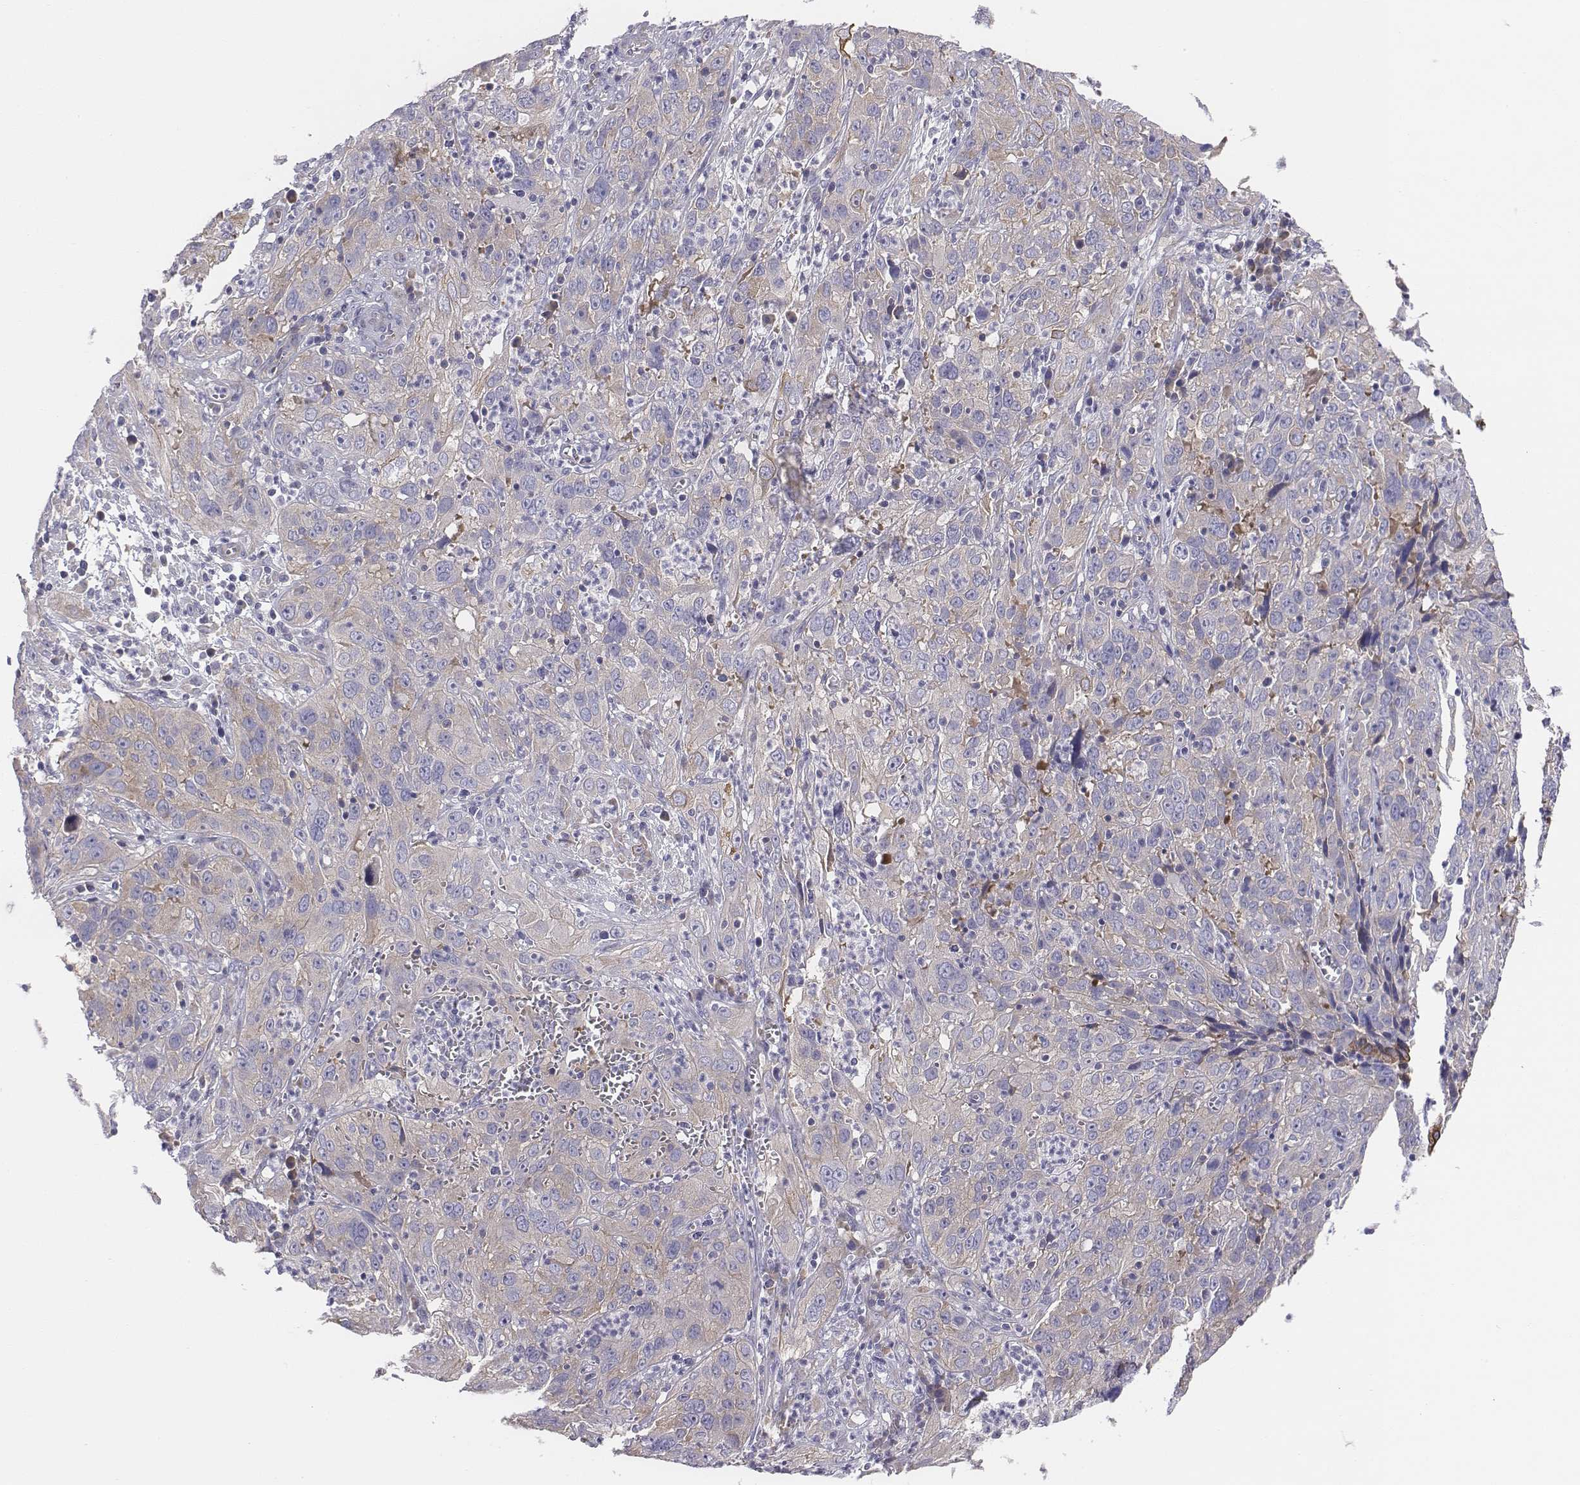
{"staining": {"intensity": "weak", "quantity": "<25%", "location": "cytoplasmic/membranous"}, "tissue": "cervical cancer", "cell_type": "Tumor cells", "image_type": "cancer", "snomed": [{"axis": "morphology", "description": "Squamous cell carcinoma, NOS"}, {"axis": "topography", "description": "Cervix"}], "caption": "Tumor cells are negative for brown protein staining in cervical squamous cell carcinoma.", "gene": "CHST14", "patient": {"sex": "female", "age": 32}}